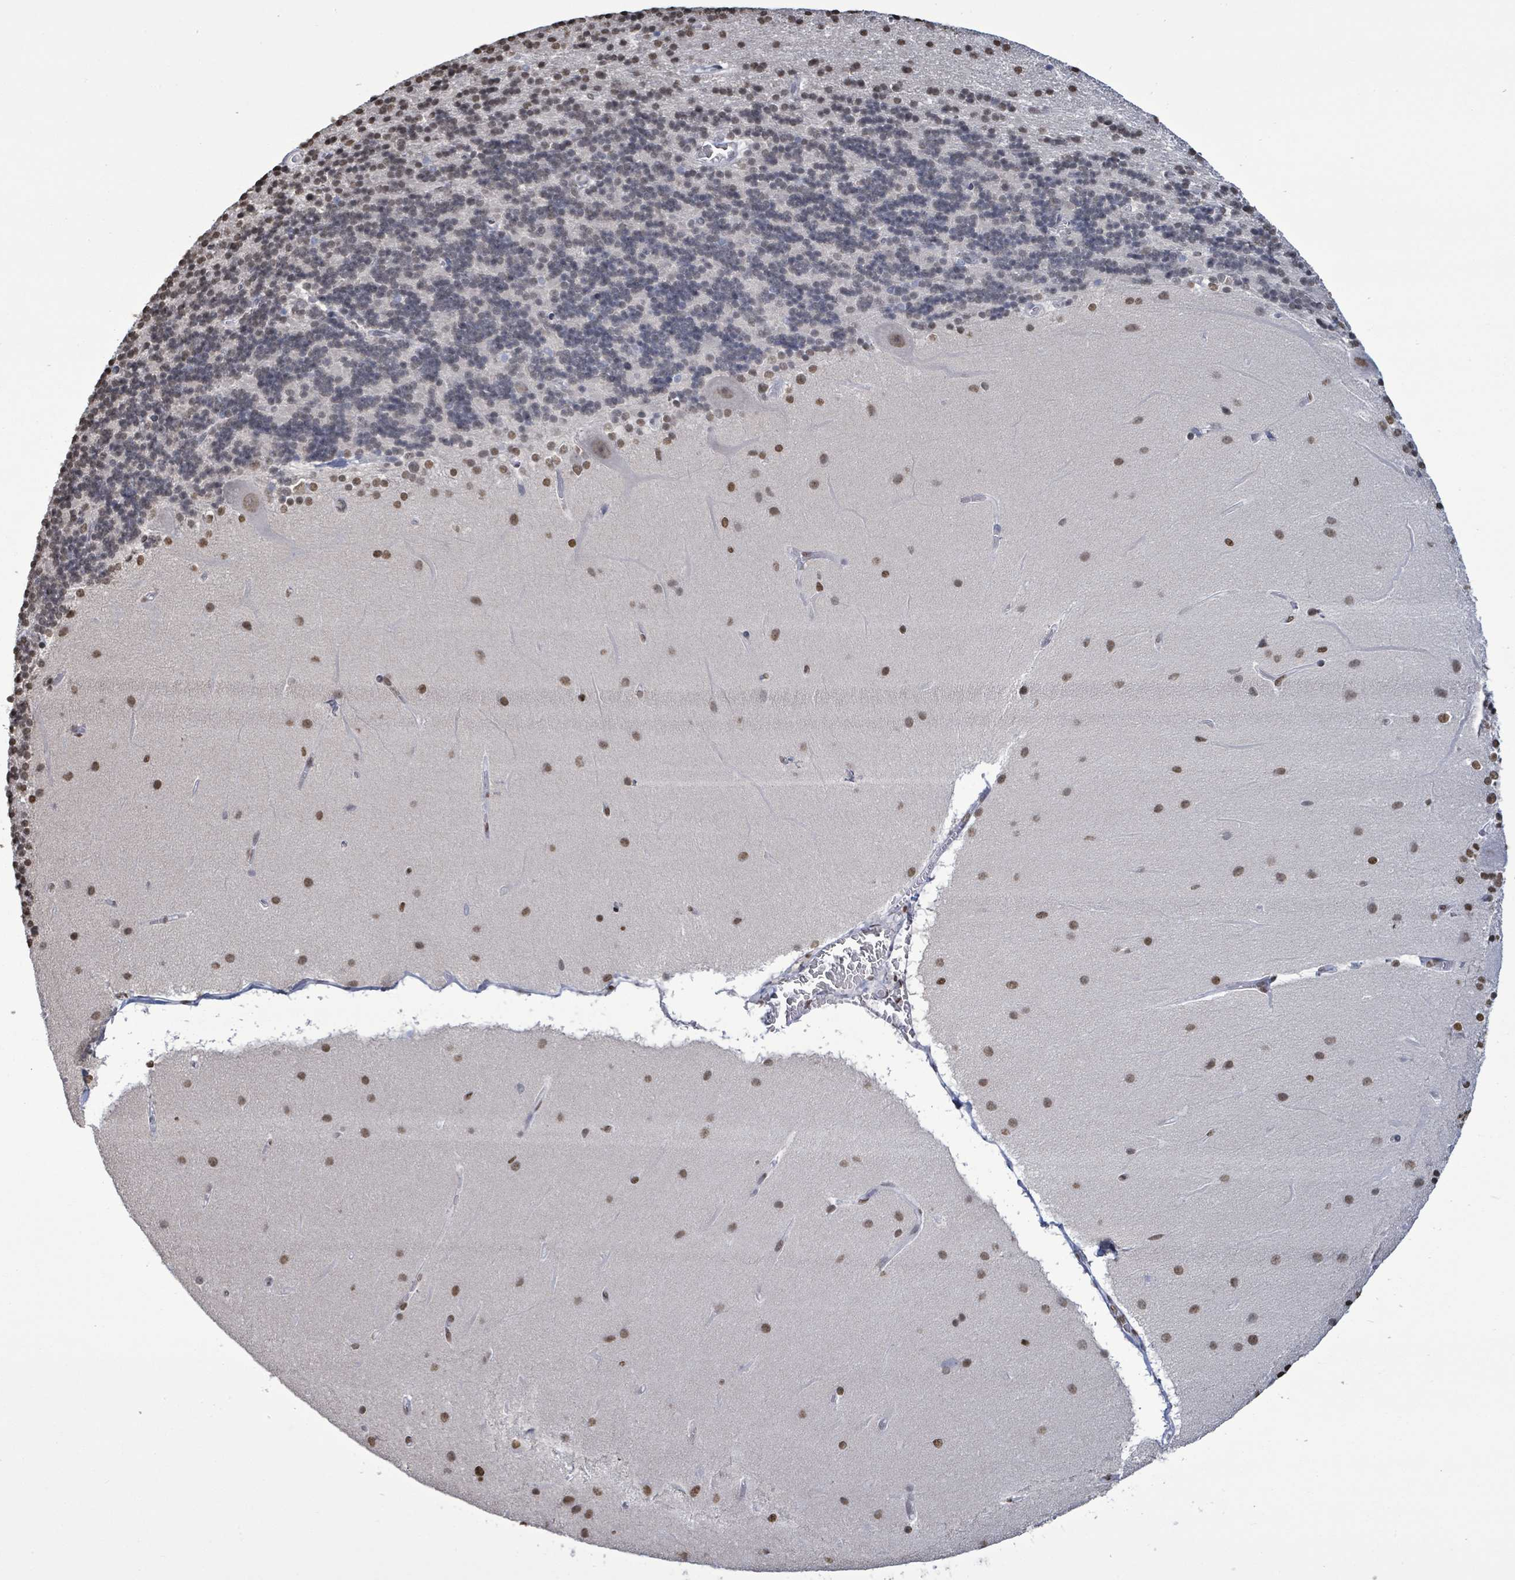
{"staining": {"intensity": "moderate", "quantity": "<25%", "location": "nuclear"}, "tissue": "cerebellum", "cell_type": "Cells in granular layer", "image_type": "normal", "snomed": [{"axis": "morphology", "description": "Normal tissue, NOS"}, {"axis": "topography", "description": "Cerebellum"}], "caption": "This micrograph demonstrates immunohistochemistry staining of benign cerebellum, with low moderate nuclear expression in approximately <25% of cells in granular layer.", "gene": "SAMD14", "patient": {"sex": "female", "age": 54}}